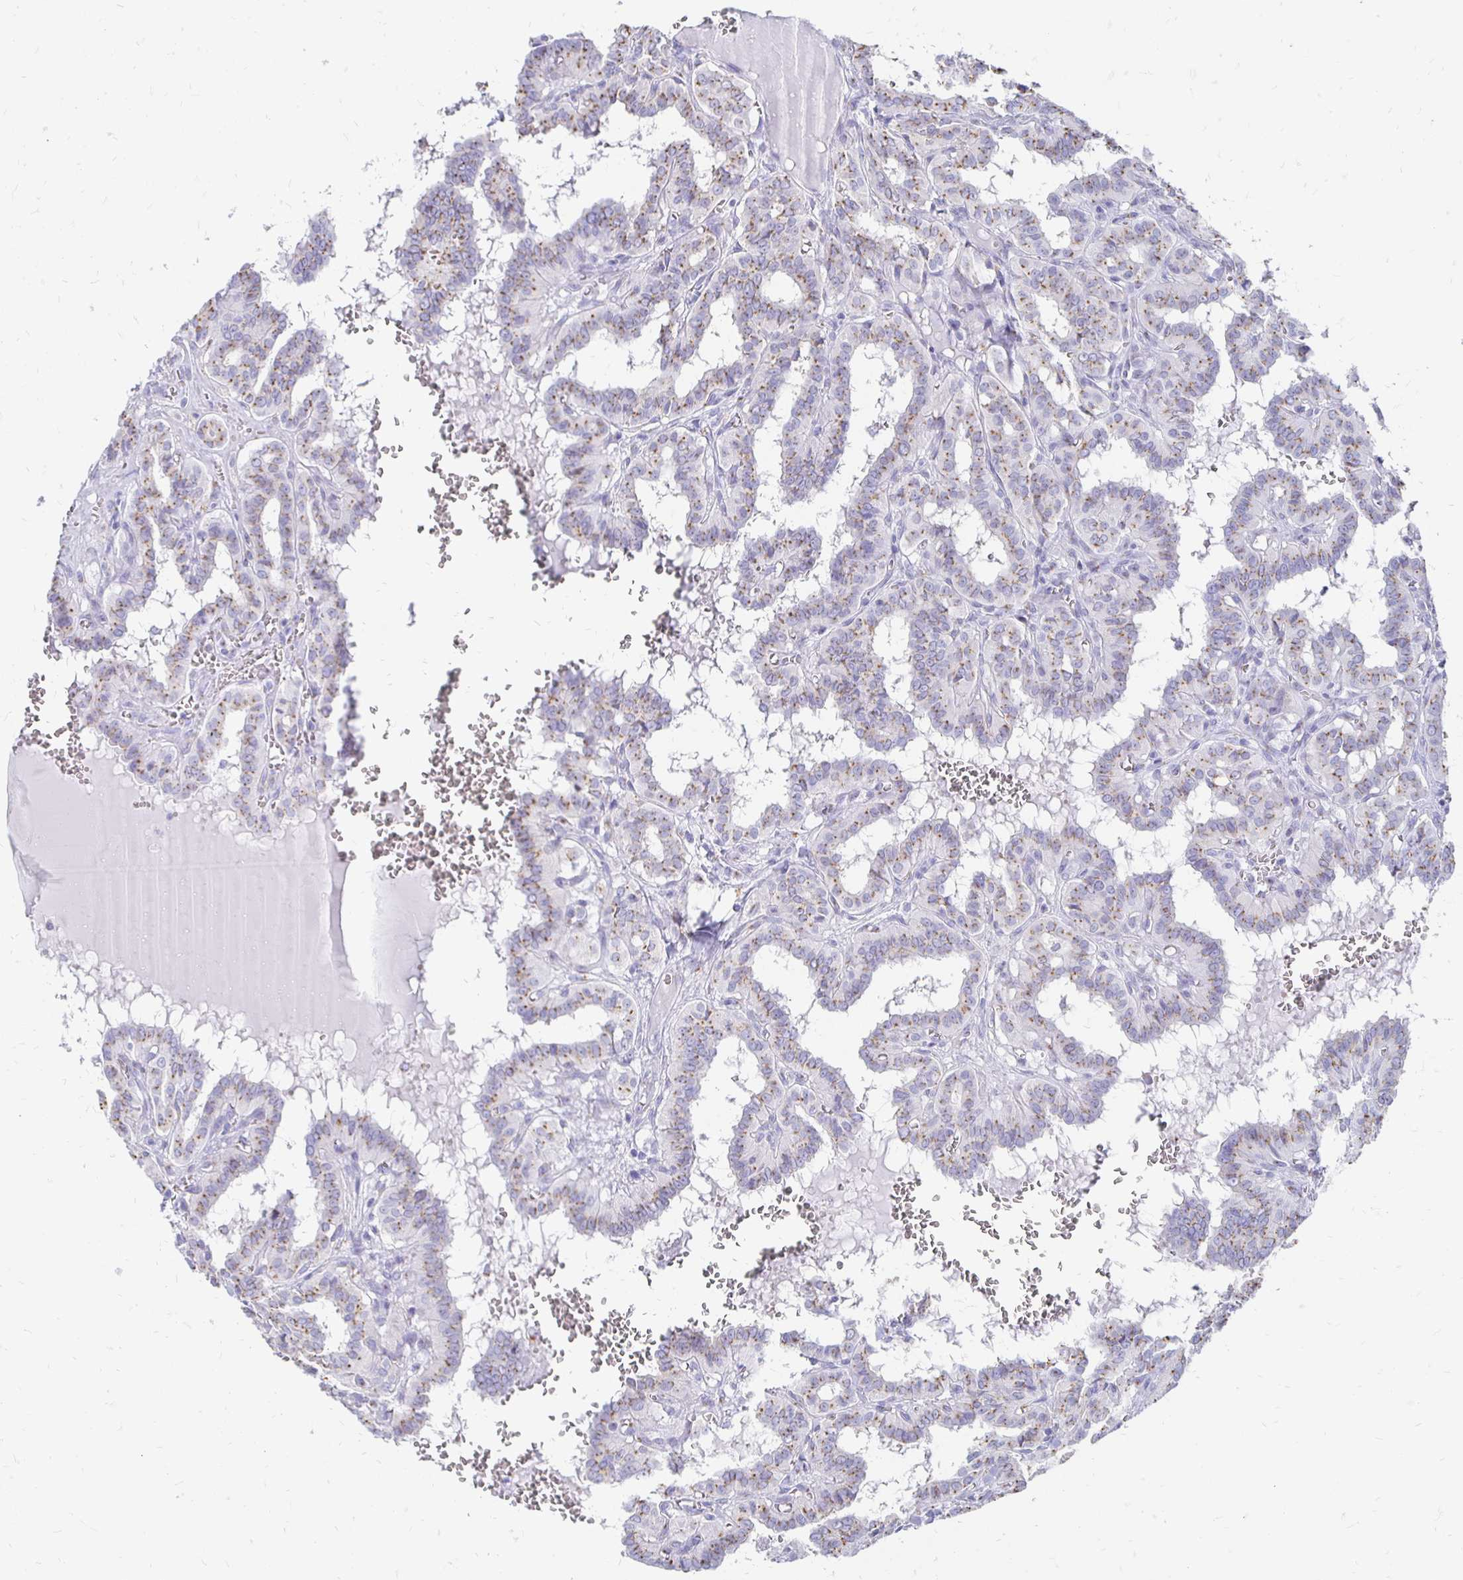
{"staining": {"intensity": "moderate", "quantity": "25%-75%", "location": "cytoplasmic/membranous"}, "tissue": "thyroid cancer", "cell_type": "Tumor cells", "image_type": "cancer", "snomed": [{"axis": "morphology", "description": "Papillary adenocarcinoma, NOS"}, {"axis": "topography", "description": "Thyroid gland"}], "caption": "High-power microscopy captured an immunohistochemistry (IHC) image of papillary adenocarcinoma (thyroid), revealing moderate cytoplasmic/membranous positivity in approximately 25%-75% of tumor cells.", "gene": "PAGE4", "patient": {"sex": "female", "age": 21}}